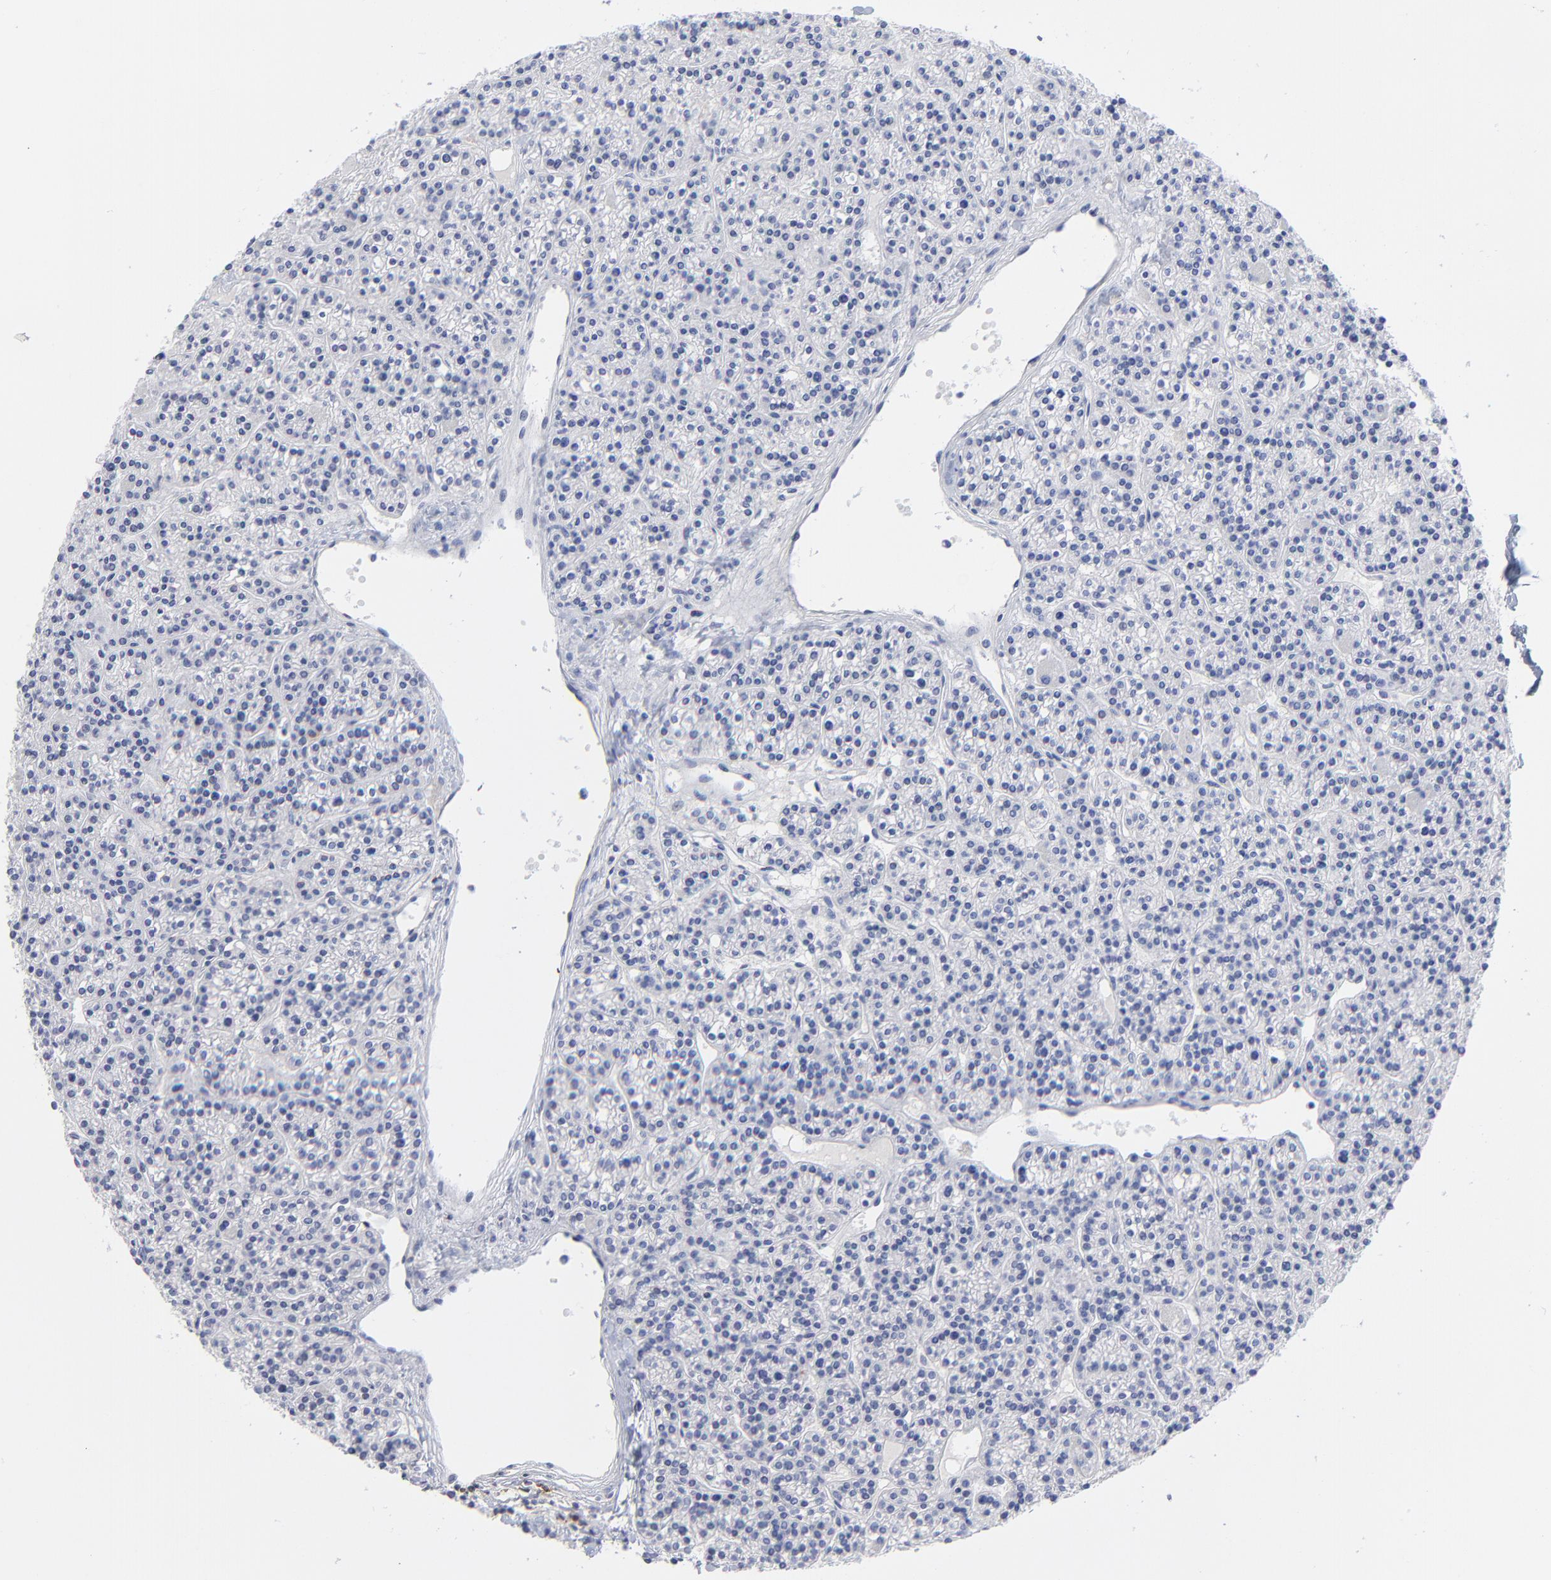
{"staining": {"intensity": "negative", "quantity": "none", "location": "none"}, "tissue": "parathyroid gland", "cell_type": "Glandular cells", "image_type": "normal", "snomed": [{"axis": "morphology", "description": "Normal tissue, NOS"}, {"axis": "topography", "description": "Parathyroid gland"}], "caption": "Glandular cells show no significant protein expression in unremarkable parathyroid gland.", "gene": "ZAP70", "patient": {"sex": "female", "age": 50}}